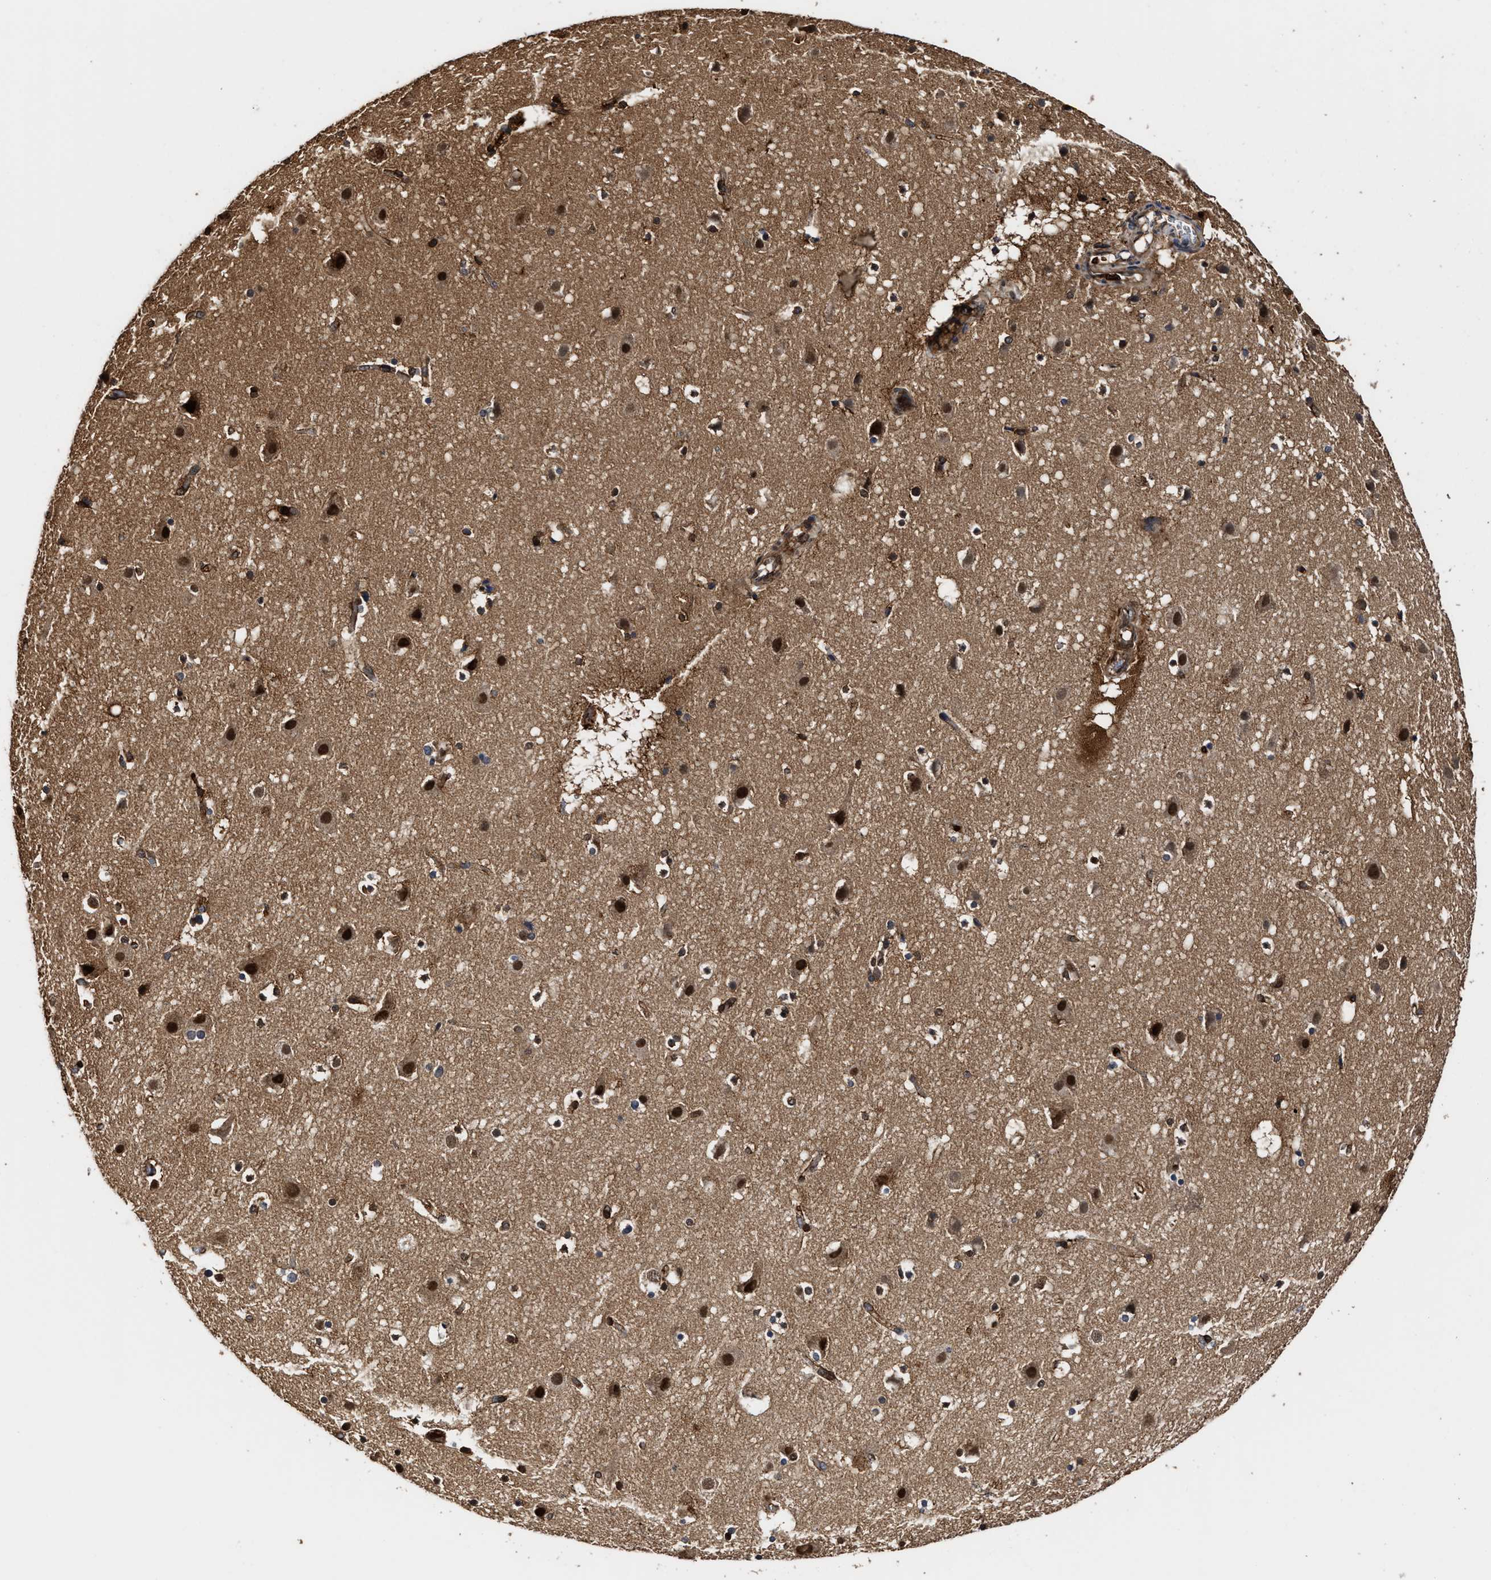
{"staining": {"intensity": "moderate", "quantity": ">75%", "location": "cytoplasmic/membranous,nuclear"}, "tissue": "cerebral cortex", "cell_type": "Endothelial cells", "image_type": "normal", "snomed": [{"axis": "morphology", "description": "Normal tissue, NOS"}, {"axis": "topography", "description": "Cerebral cortex"}], "caption": "The immunohistochemical stain shows moderate cytoplasmic/membranous,nuclear expression in endothelial cells of unremarkable cerebral cortex. Nuclei are stained in blue.", "gene": "SEPTIN2", "patient": {"sex": "male", "age": 45}}